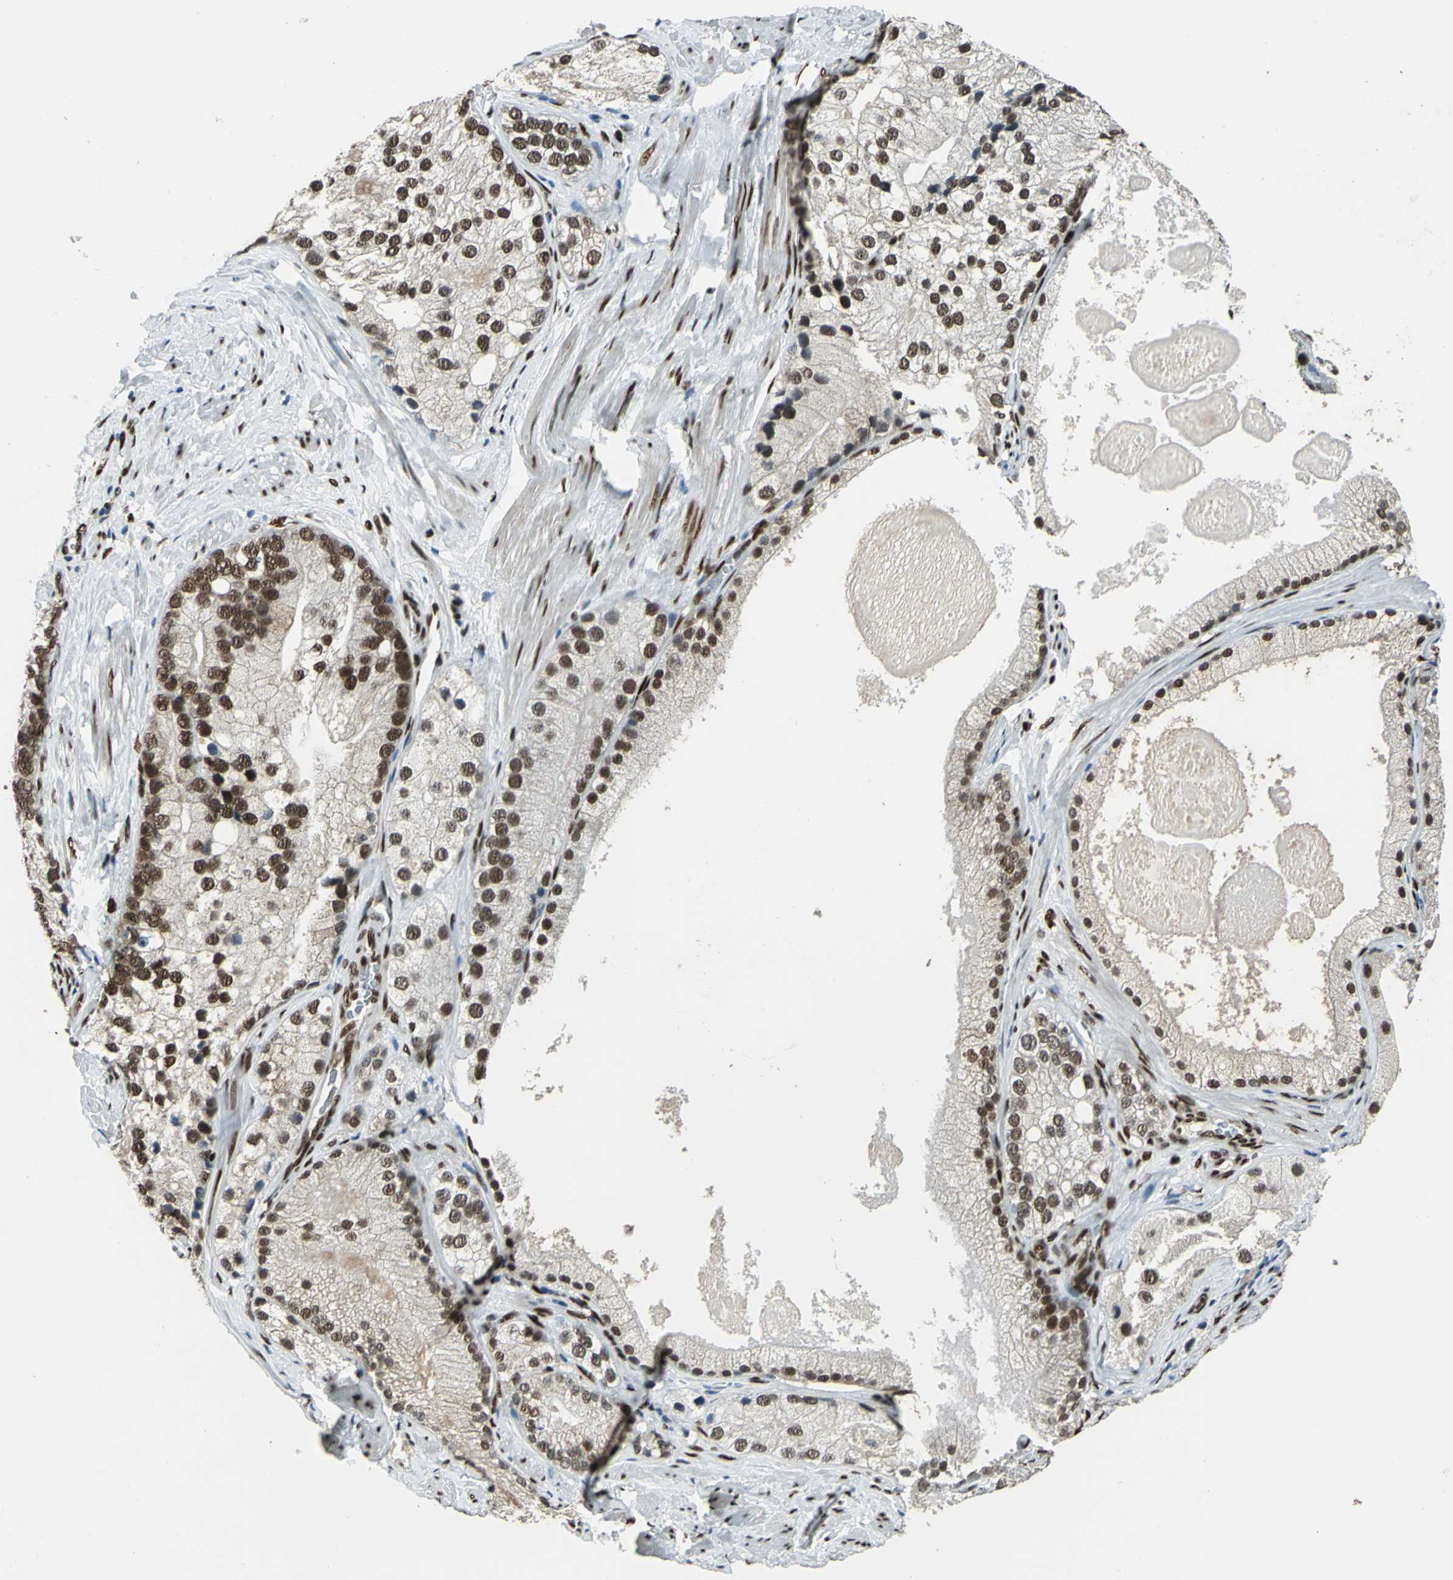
{"staining": {"intensity": "strong", "quantity": ">75%", "location": "nuclear"}, "tissue": "prostate cancer", "cell_type": "Tumor cells", "image_type": "cancer", "snomed": [{"axis": "morphology", "description": "Adenocarcinoma, Low grade"}, {"axis": "topography", "description": "Prostate"}], "caption": "Prostate adenocarcinoma (low-grade) stained with a brown dye exhibits strong nuclear positive staining in approximately >75% of tumor cells.", "gene": "NFIA", "patient": {"sex": "male", "age": 69}}